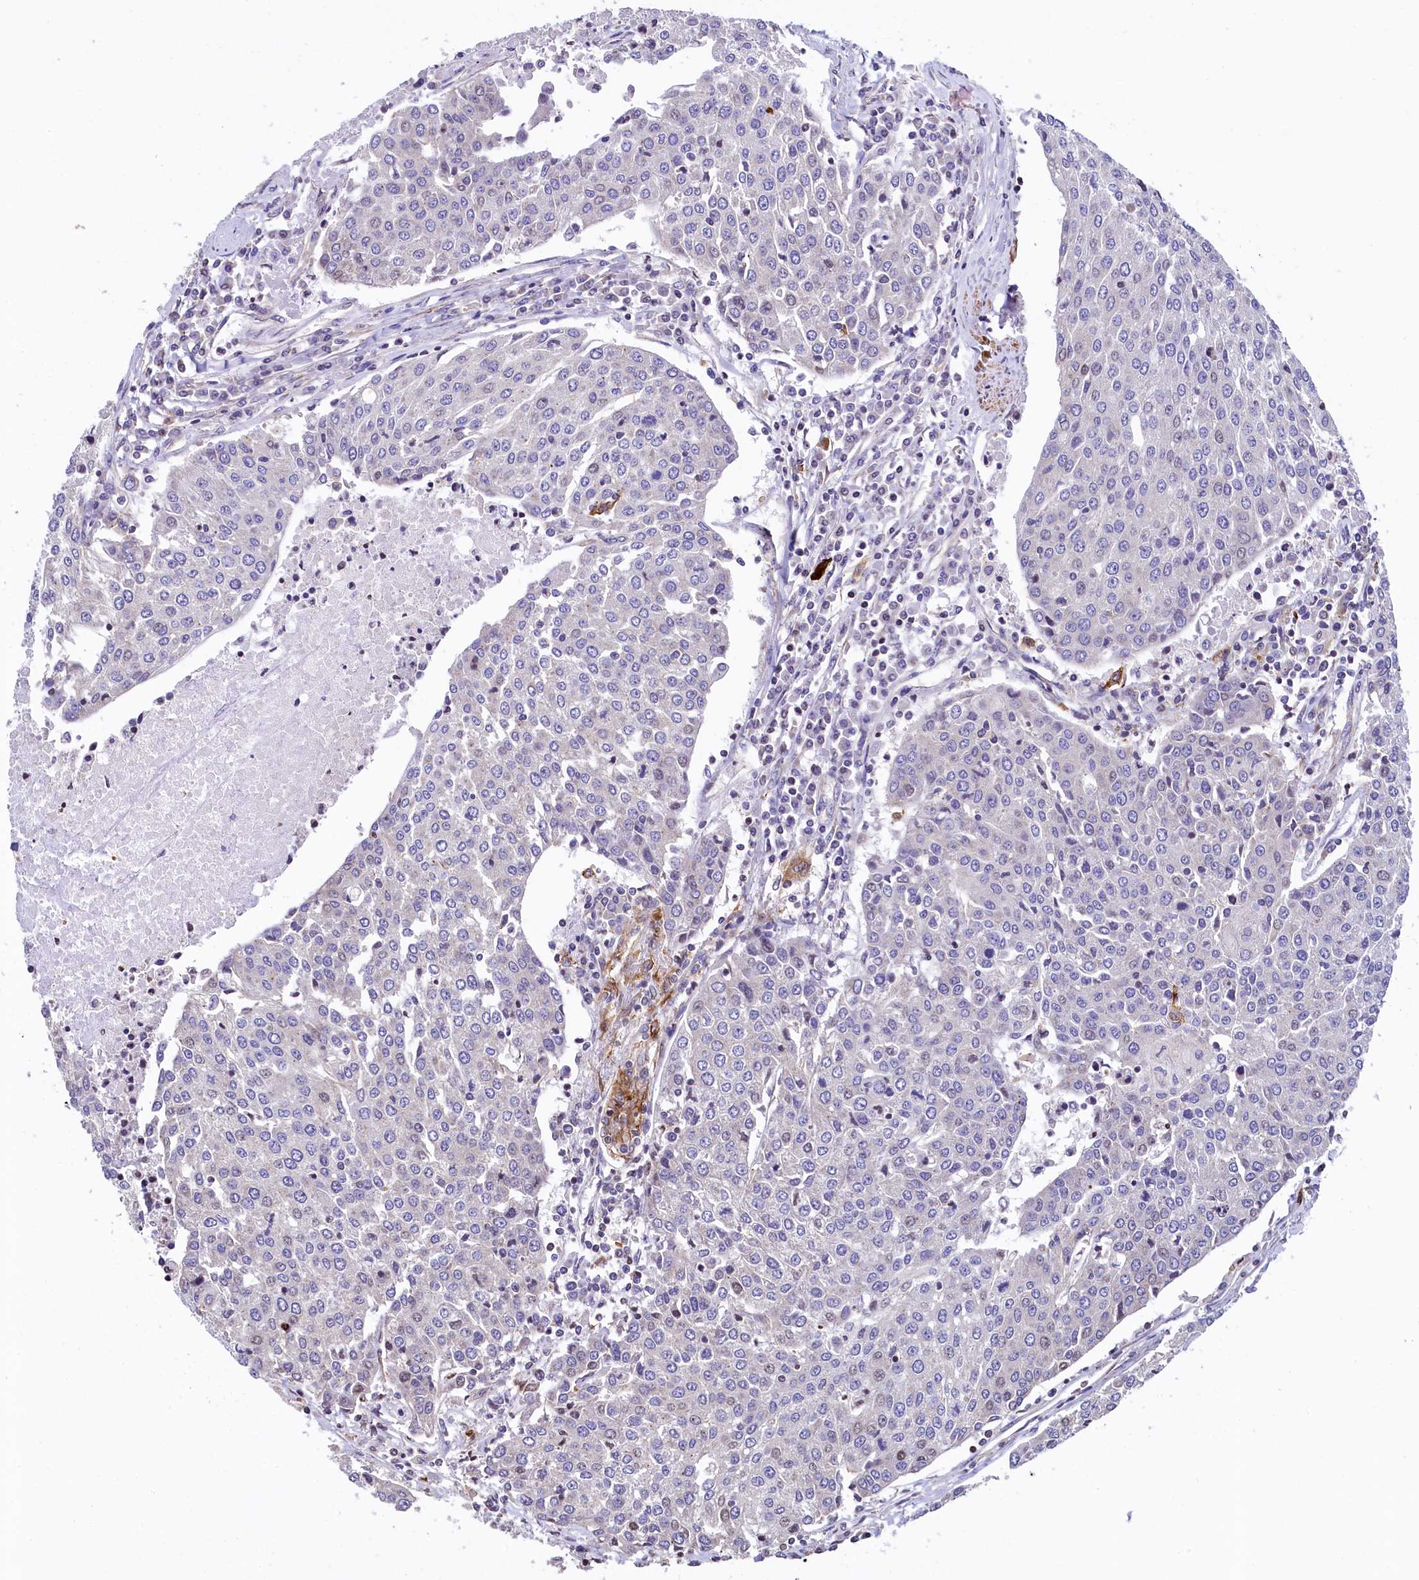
{"staining": {"intensity": "negative", "quantity": "none", "location": "none"}, "tissue": "urothelial cancer", "cell_type": "Tumor cells", "image_type": "cancer", "snomed": [{"axis": "morphology", "description": "Urothelial carcinoma, High grade"}, {"axis": "topography", "description": "Urinary bladder"}], "caption": "IHC micrograph of neoplastic tissue: urothelial cancer stained with DAB (3,3'-diaminobenzidine) displays no significant protein staining in tumor cells.", "gene": "ZNF2", "patient": {"sex": "female", "age": 85}}